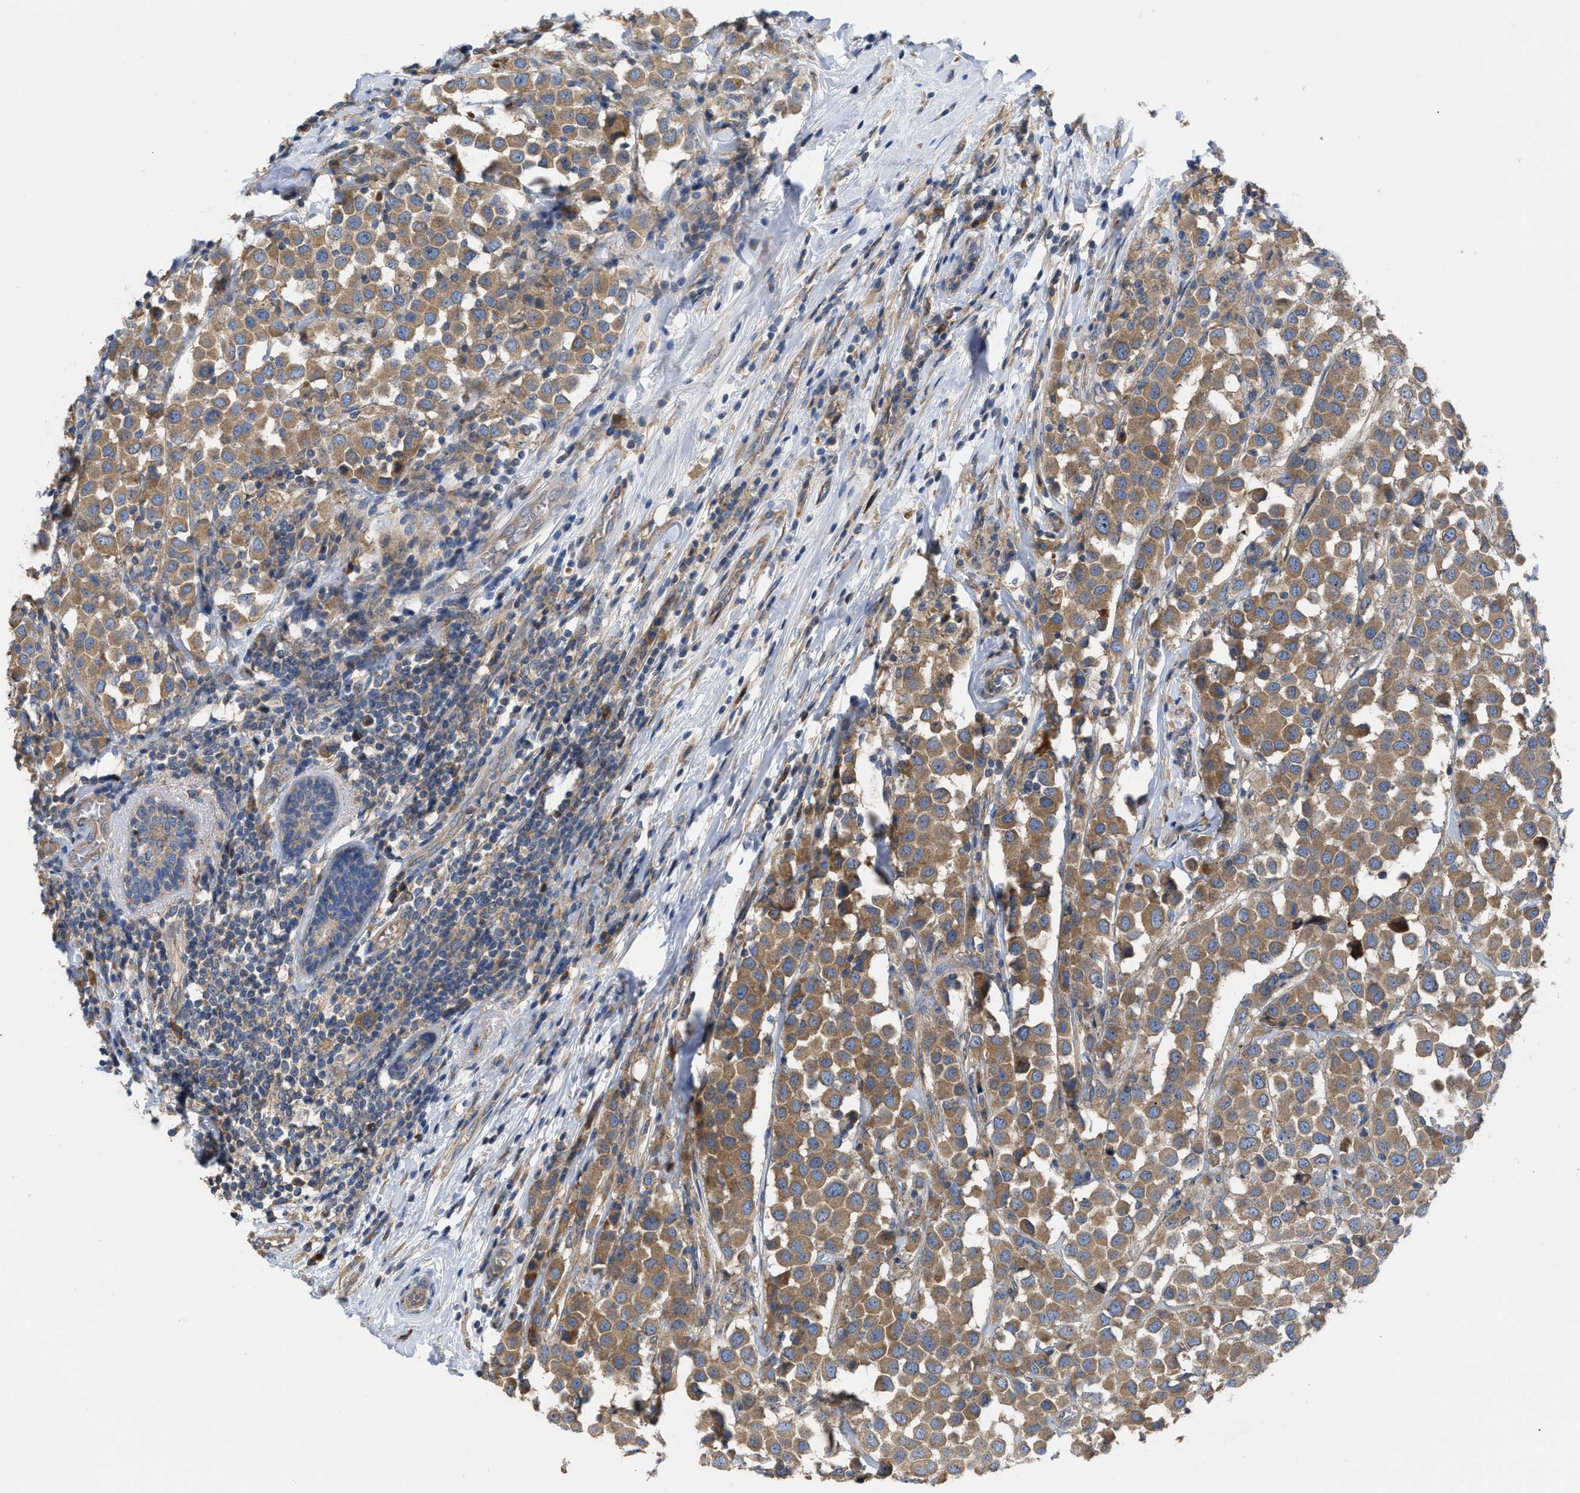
{"staining": {"intensity": "moderate", "quantity": ">75%", "location": "cytoplasmic/membranous"}, "tissue": "breast cancer", "cell_type": "Tumor cells", "image_type": "cancer", "snomed": [{"axis": "morphology", "description": "Duct carcinoma"}, {"axis": "topography", "description": "Breast"}], "caption": "A histopathology image of breast cancer (infiltrating ductal carcinoma) stained for a protein reveals moderate cytoplasmic/membranous brown staining in tumor cells.", "gene": "TMEM131", "patient": {"sex": "female", "age": 61}}